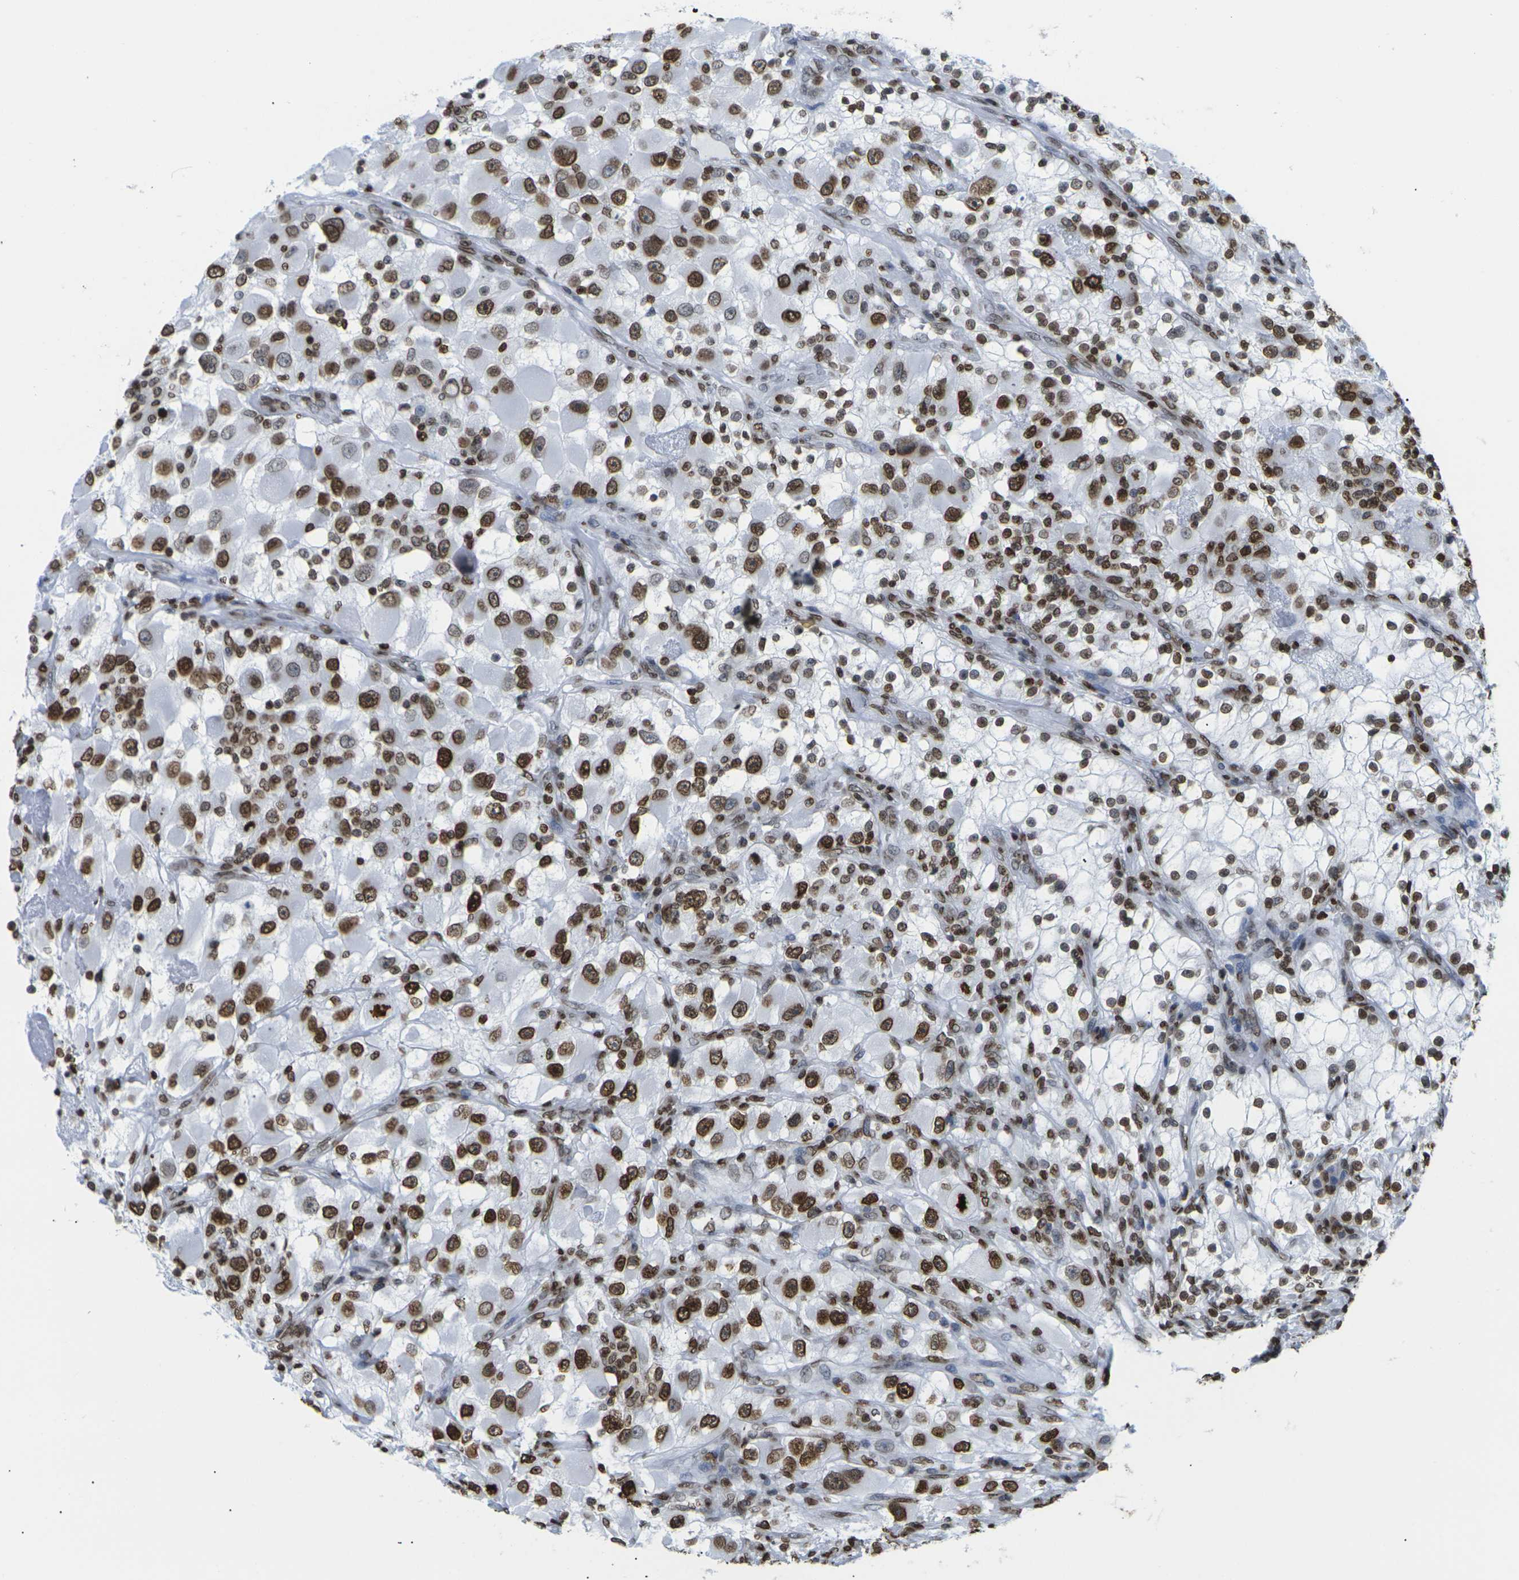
{"staining": {"intensity": "strong", "quantity": ">75%", "location": "cytoplasmic/membranous,nuclear"}, "tissue": "renal cancer", "cell_type": "Tumor cells", "image_type": "cancer", "snomed": [{"axis": "morphology", "description": "Adenocarcinoma, NOS"}, {"axis": "topography", "description": "Kidney"}], "caption": "Renal adenocarcinoma stained for a protein (brown) exhibits strong cytoplasmic/membranous and nuclear positive expression in about >75% of tumor cells.", "gene": "H2AC21", "patient": {"sex": "female", "age": 52}}